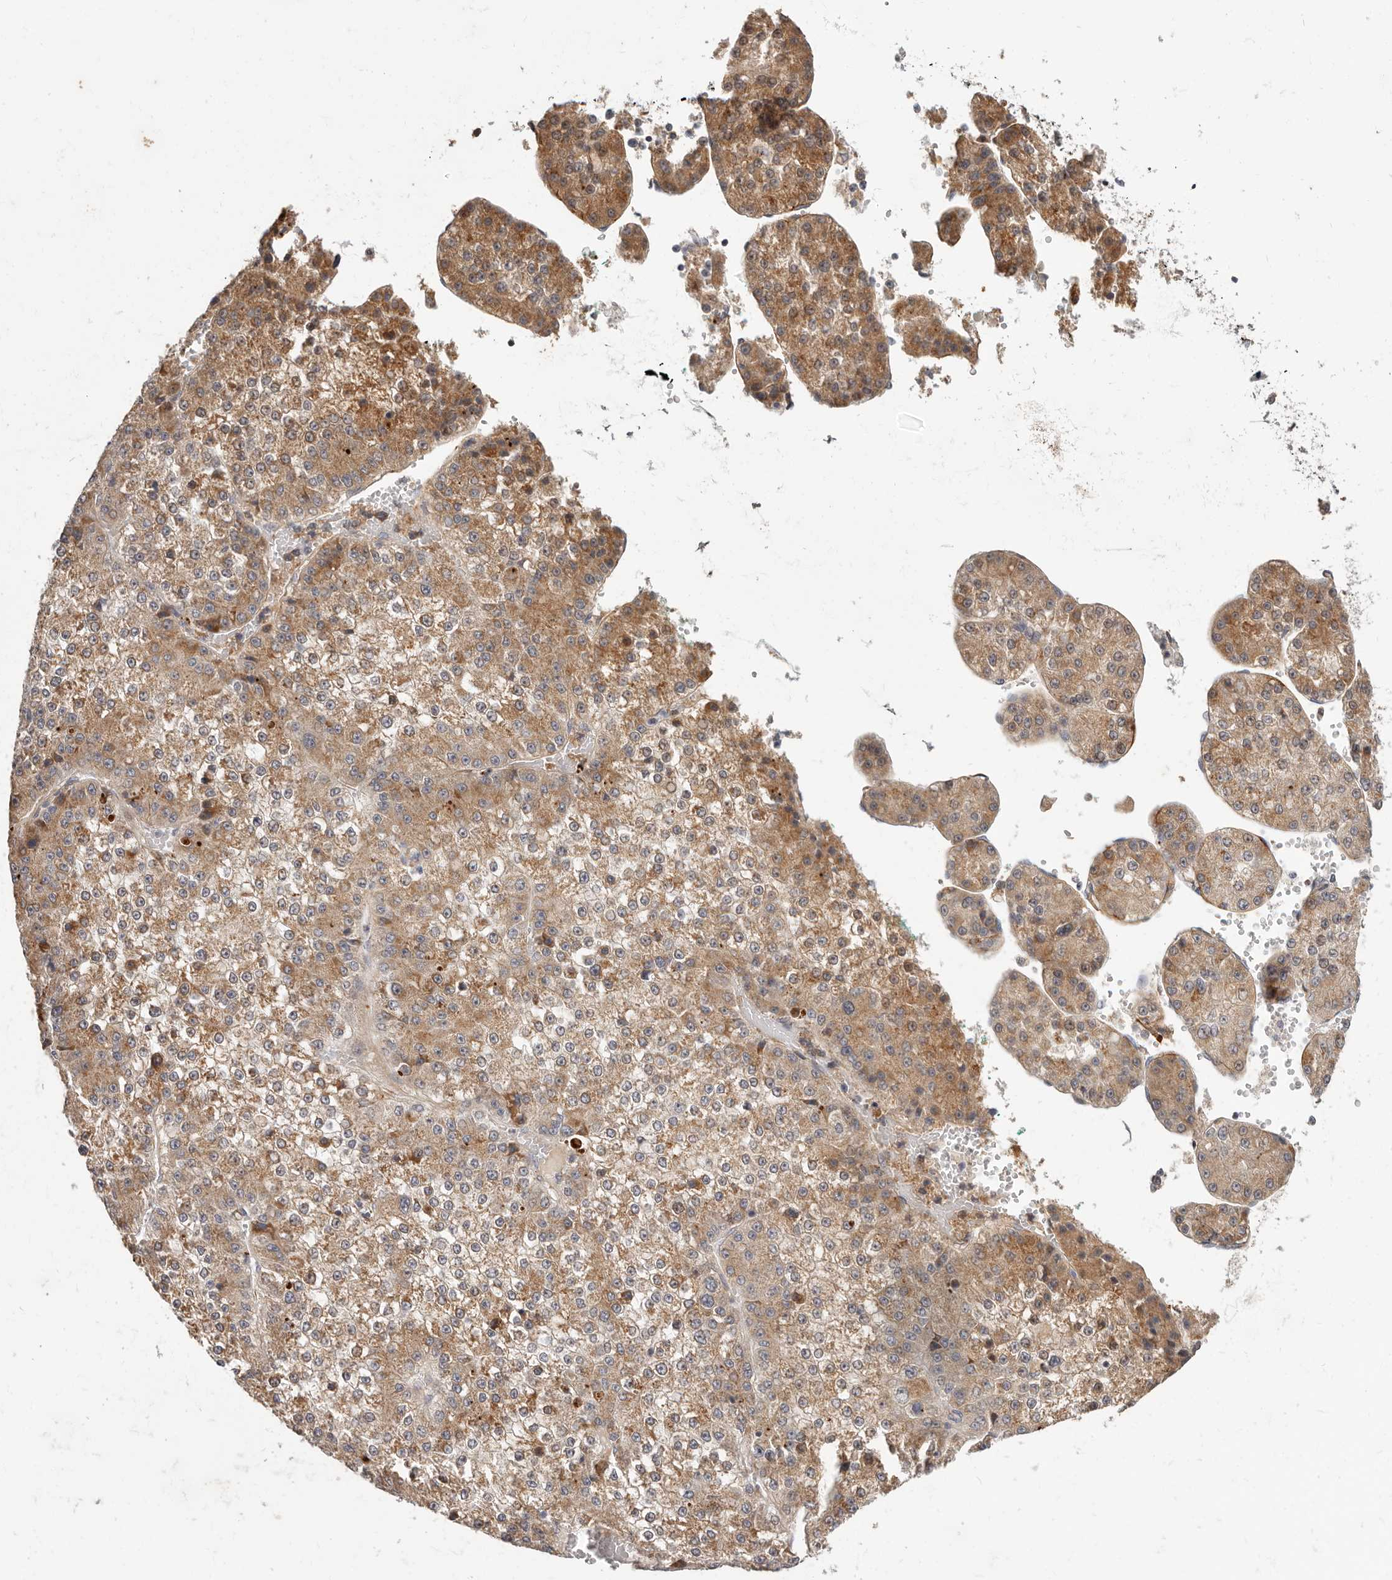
{"staining": {"intensity": "moderate", "quantity": ">75%", "location": "cytoplasmic/membranous"}, "tissue": "liver cancer", "cell_type": "Tumor cells", "image_type": "cancer", "snomed": [{"axis": "morphology", "description": "Carcinoma, Hepatocellular, NOS"}, {"axis": "topography", "description": "Liver"}], "caption": "Immunohistochemical staining of human liver hepatocellular carcinoma displays medium levels of moderate cytoplasmic/membranous staining in approximately >75% of tumor cells.", "gene": "MRPS10", "patient": {"sex": "female", "age": 73}}